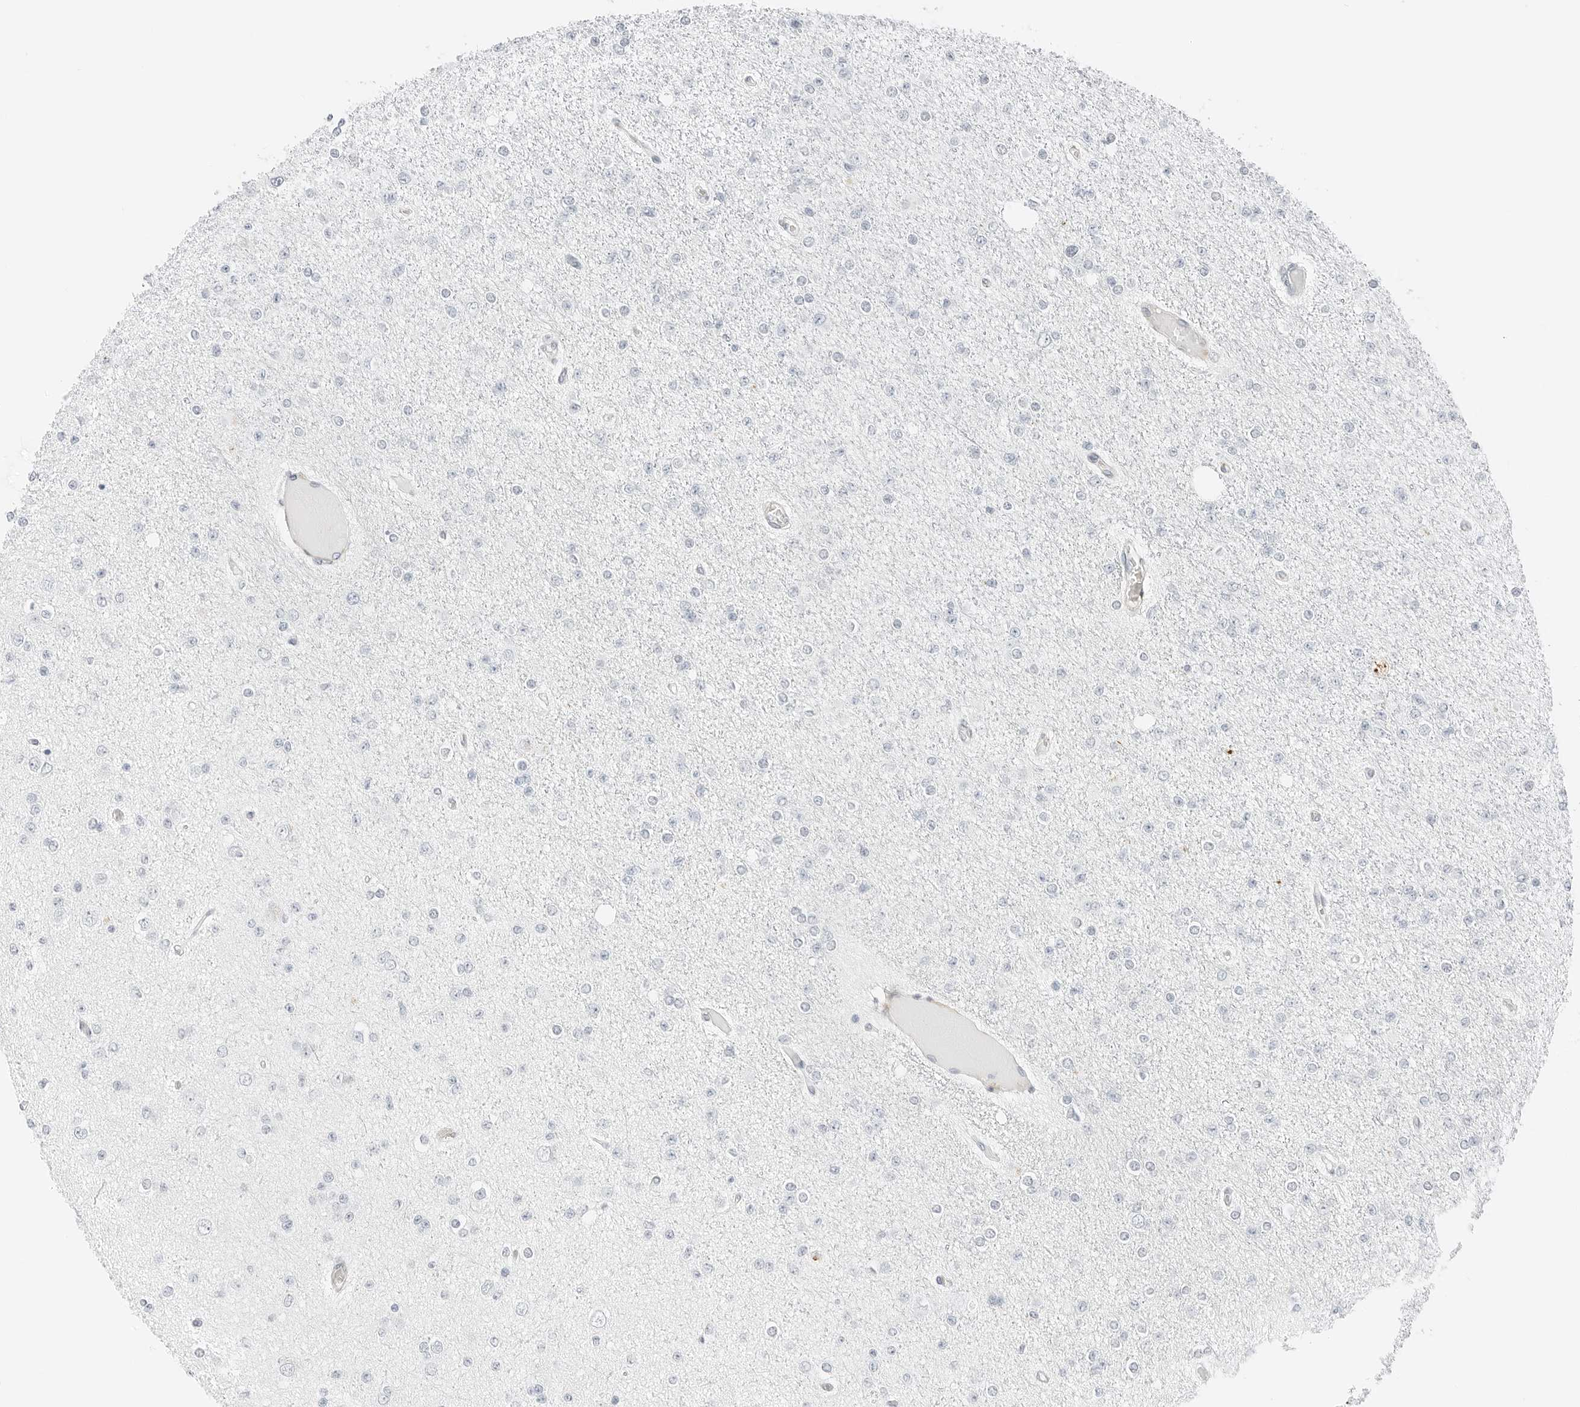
{"staining": {"intensity": "negative", "quantity": "none", "location": "none"}, "tissue": "glioma", "cell_type": "Tumor cells", "image_type": "cancer", "snomed": [{"axis": "morphology", "description": "Glioma, malignant, Low grade"}, {"axis": "topography", "description": "Brain"}], "caption": "Human low-grade glioma (malignant) stained for a protein using immunohistochemistry (IHC) shows no positivity in tumor cells.", "gene": "IQCC", "patient": {"sex": "female", "age": 22}}